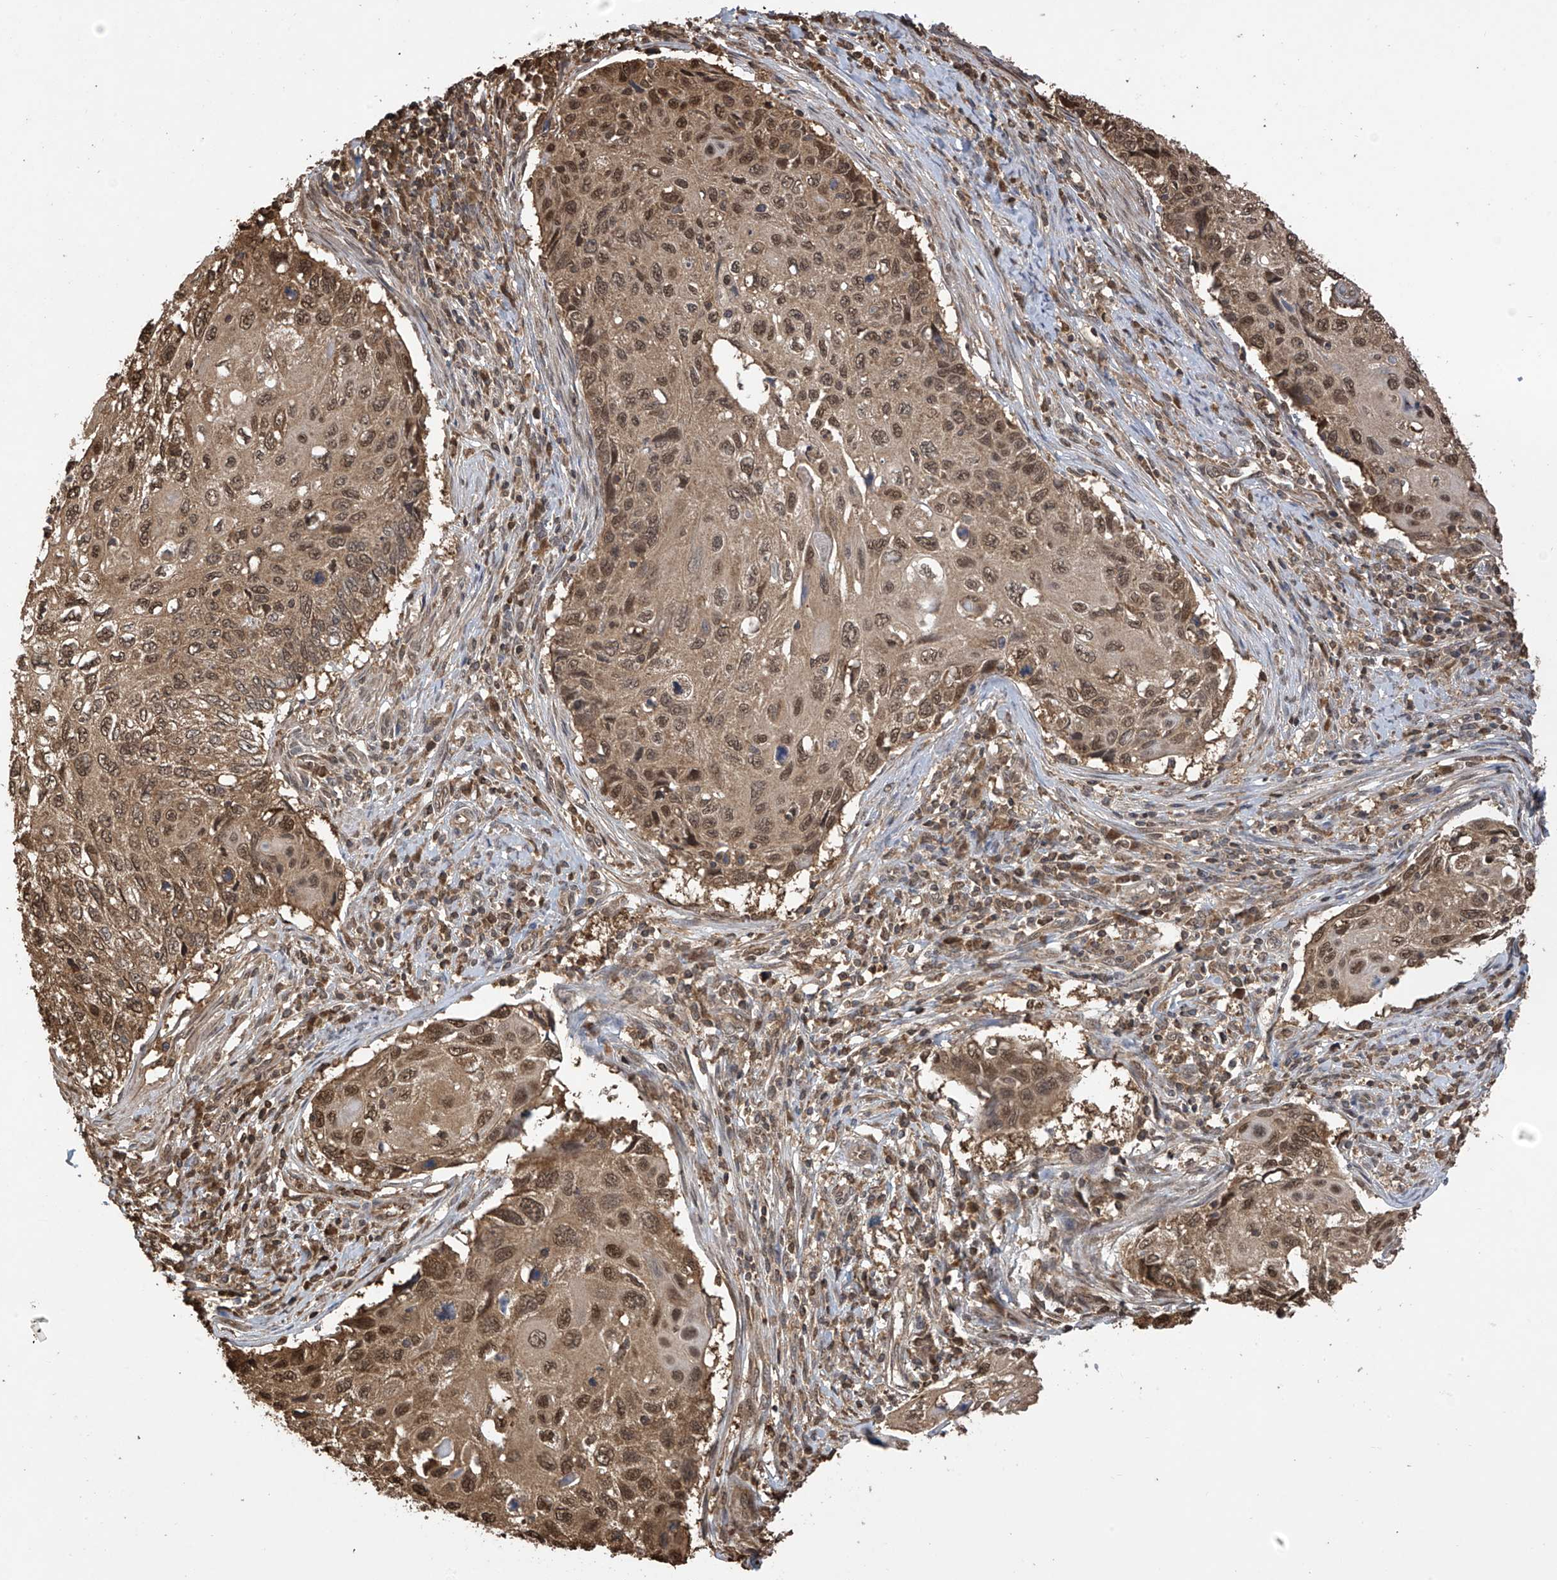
{"staining": {"intensity": "moderate", "quantity": ">75%", "location": "cytoplasmic/membranous,nuclear"}, "tissue": "cervical cancer", "cell_type": "Tumor cells", "image_type": "cancer", "snomed": [{"axis": "morphology", "description": "Squamous cell carcinoma, NOS"}, {"axis": "topography", "description": "Cervix"}], "caption": "Immunohistochemistry (IHC) micrograph of neoplastic tissue: cervical squamous cell carcinoma stained using IHC reveals medium levels of moderate protein expression localized specifically in the cytoplasmic/membranous and nuclear of tumor cells, appearing as a cytoplasmic/membranous and nuclear brown color.", "gene": "PNPT1", "patient": {"sex": "female", "age": 70}}